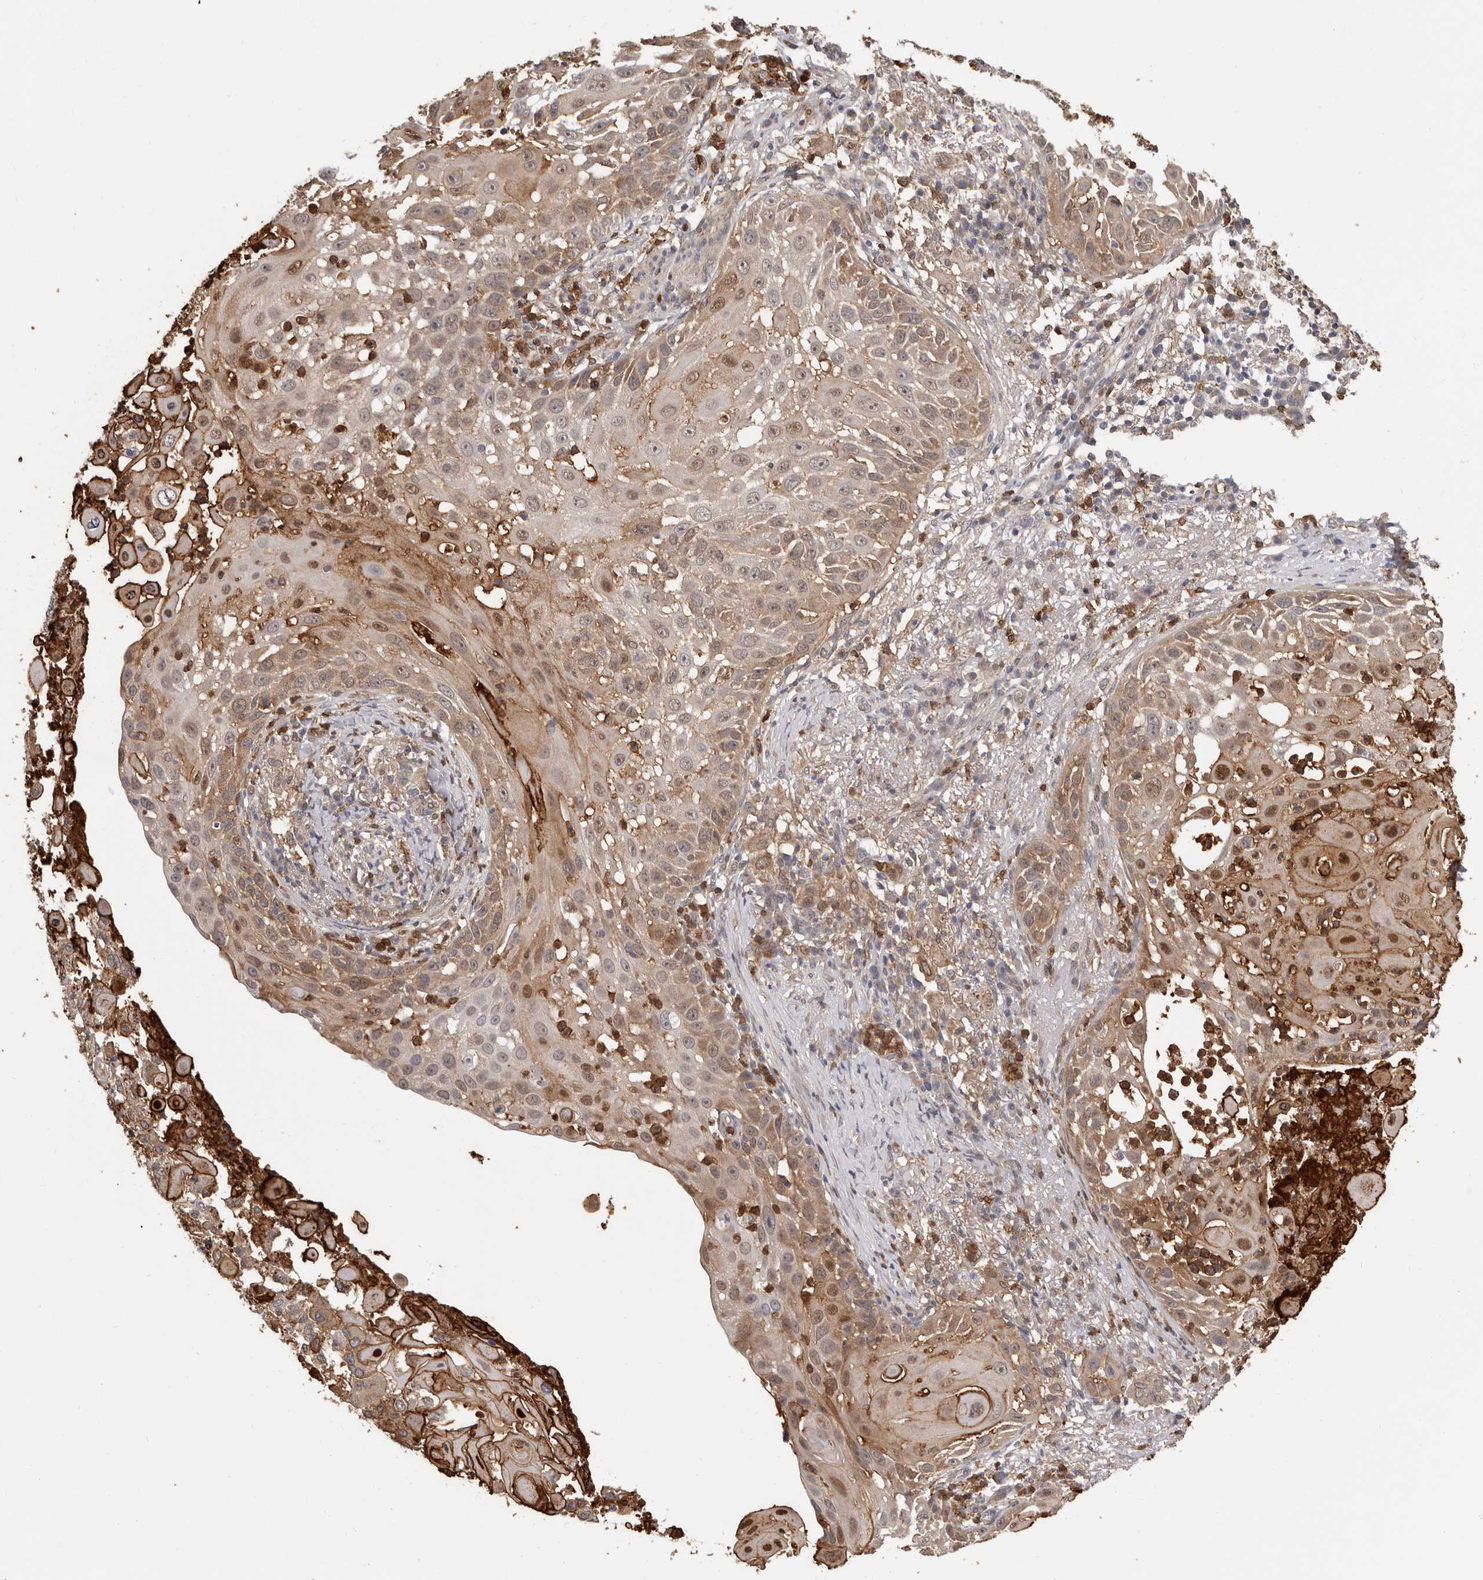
{"staining": {"intensity": "moderate", "quantity": ">75%", "location": "cytoplasmic/membranous,nuclear"}, "tissue": "skin cancer", "cell_type": "Tumor cells", "image_type": "cancer", "snomed": [{"axis": "morphology", "description": "Squamous cell carcinoma, NOS"}, {"axis": "topography", "description": "Skin"}], "caption": "Approximately >75% of tumor cells in human skin squamous cell carcinoma exhibit moderate cytoplasmic/membranous and nuclear protein positivity as visualized by brown immunohistochemical staining.", "gene": "PRR12", "patient": {"sex": "female", "age": 44}}